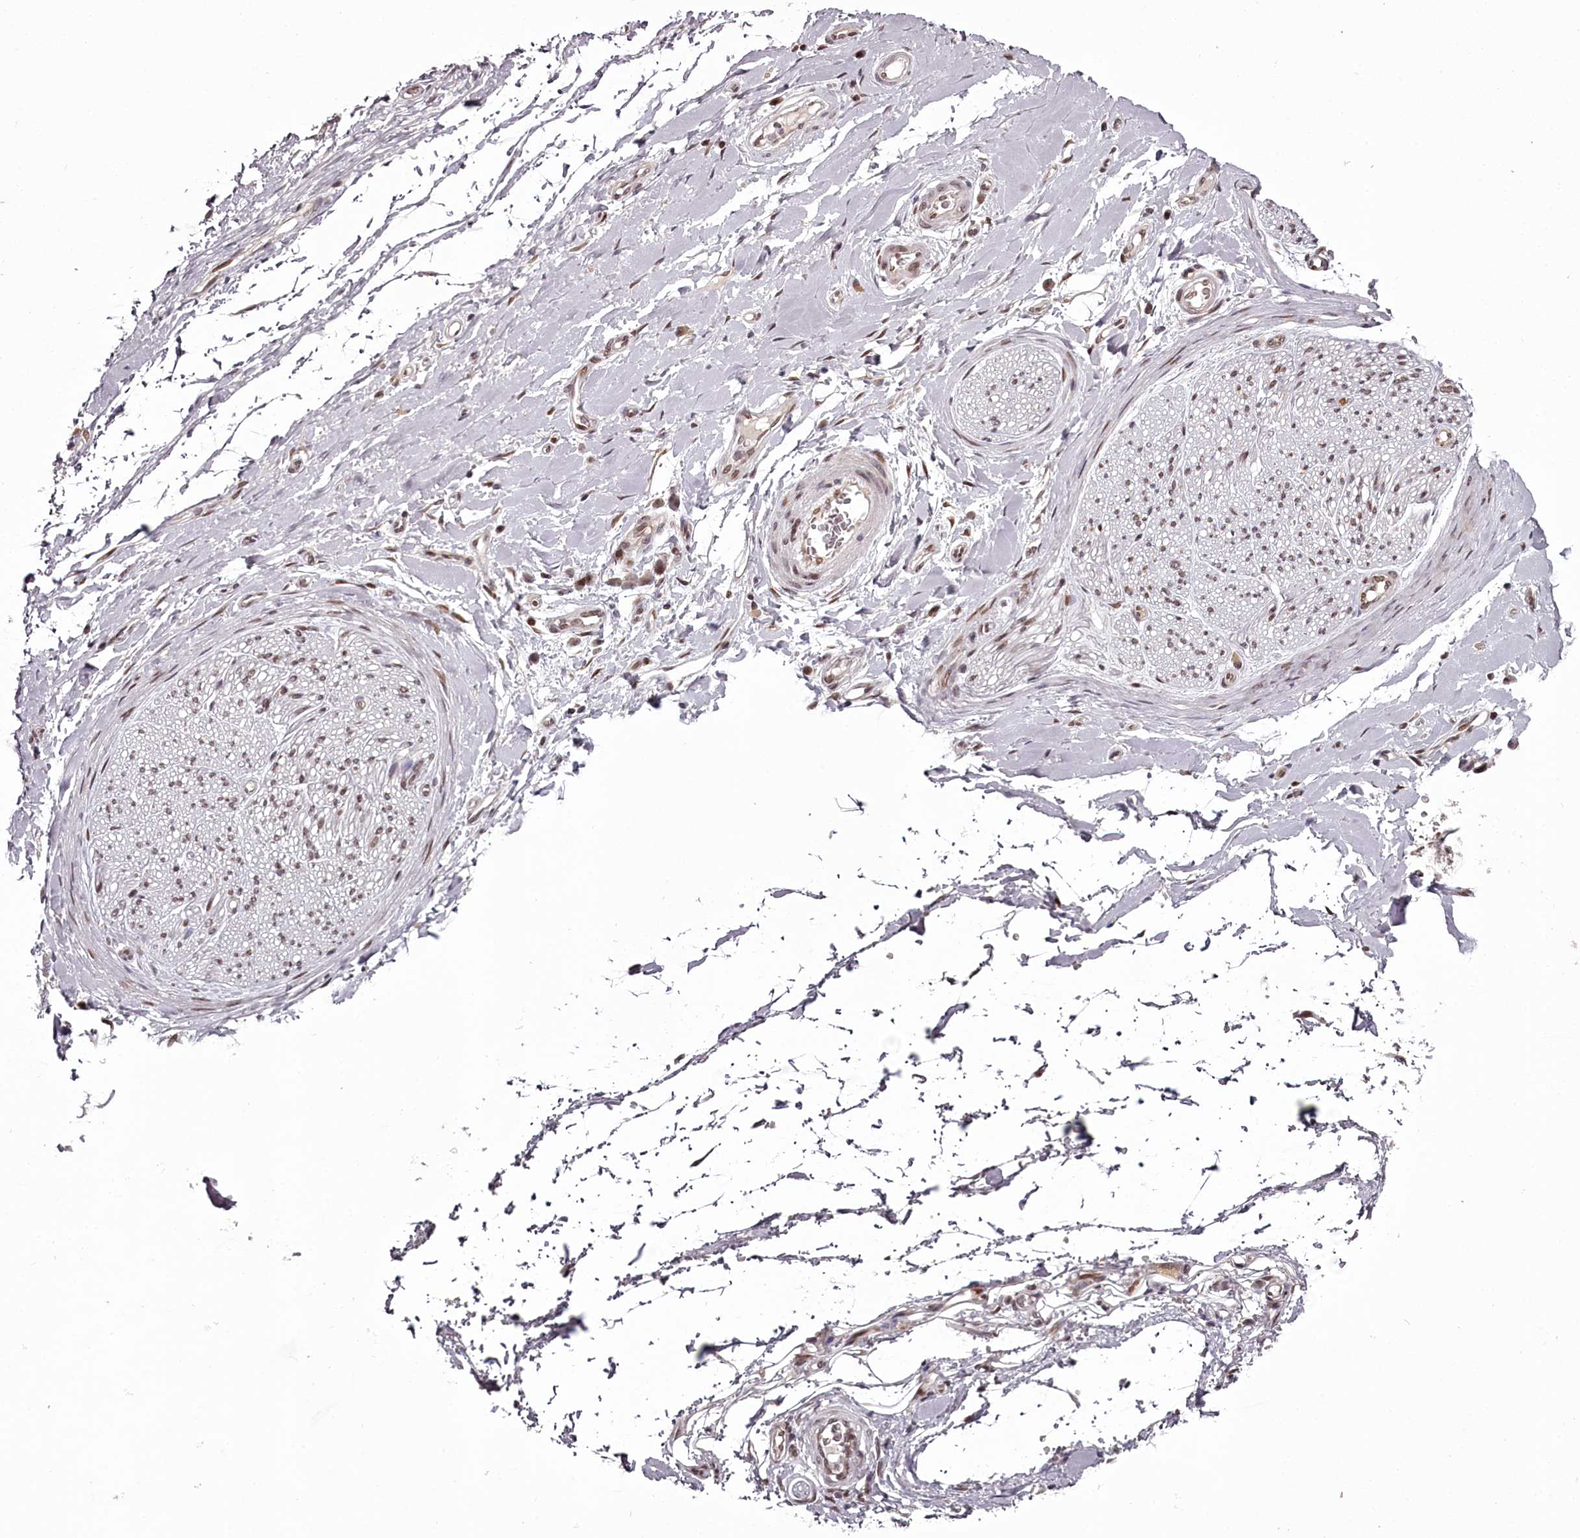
{"staining": {"intensity": "weak", "quantity": ">75%", "location": "cytoplasmic/membranous,nuclear"}, "tissue": "adipose tissue", "cell_type": "Adipocytes", "image_type": "normal", "snomed": [{"axis": "morphology", "description": "Normal tissue, NOS"}, {"axis": "morphology", "description": "Adenocarcinoma, NOS"}, {"axis": "topography", "description": "Stomach, upper"}, {"axis": "topography", "description": "Peripheral nerve tissue"}], "caption": "Adipocytes demonstrate weak cytoplasmic/membranous,nuclear expression in approximately >75% of cells in unremarkable adipose tissue.", "gene": "THYN1", "patient": {"sex": "male", "age": 62}}